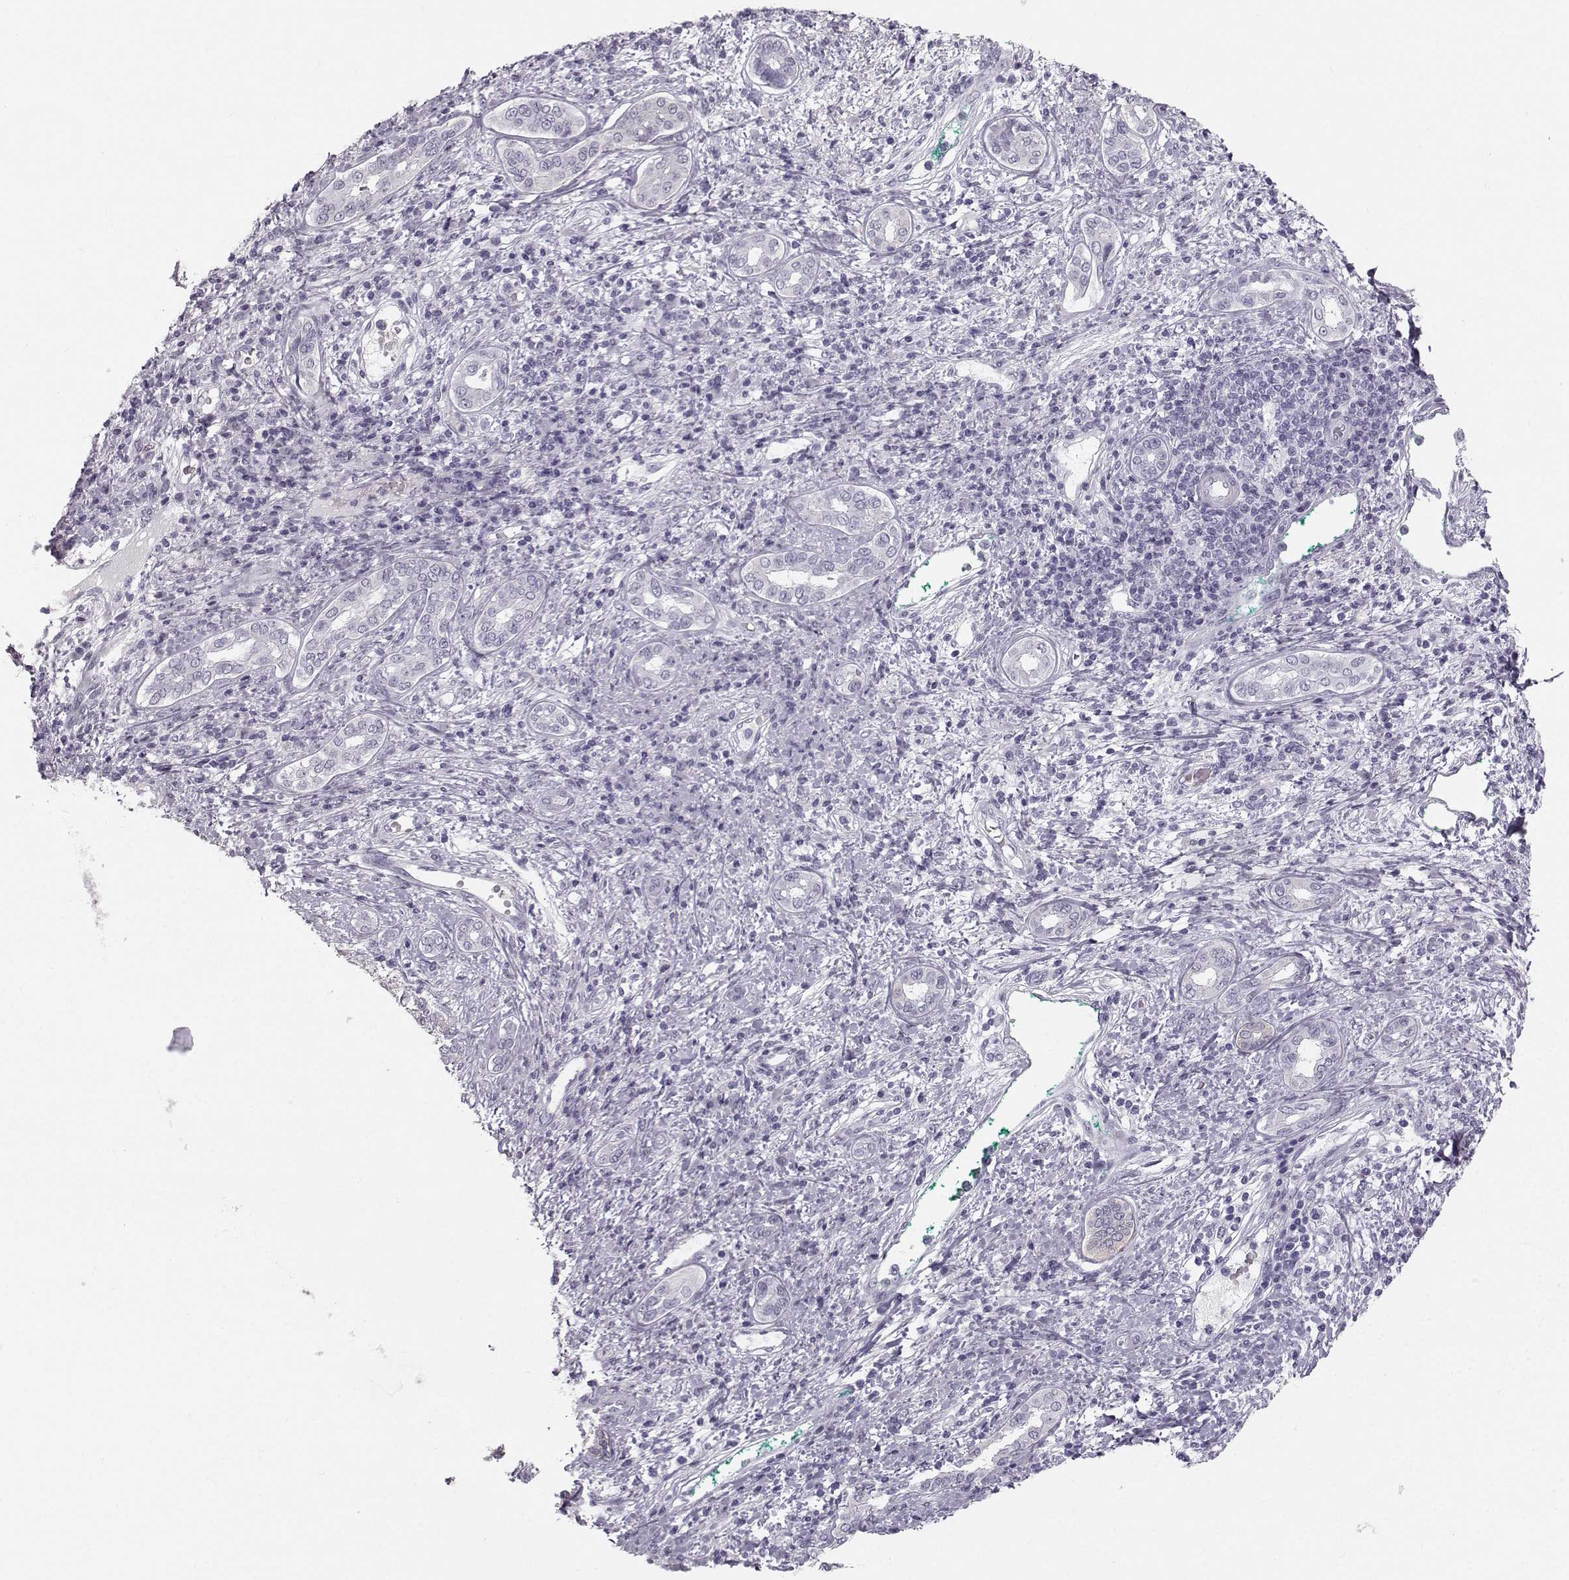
{"staining": {"intensity": "negative", "quantity": "none", "location": "none"}, "tissue": "liver cancer", "cell_type": "Tumor cells", "image_type": "cancer", "snomed": [{"axis": "morphology", "description": "Carcinoma, Hepatocellular, NOS"}, {"axis": "topography", "description": "Liver"}], "caption": "High power microscopy image of an immunohistochemistry histopathology image of liver hepatocellular carcinoma, revealing no significant positivity in tumor cells.", "gene": "CASR", "patient": {"sex": "male", "age": 65}}